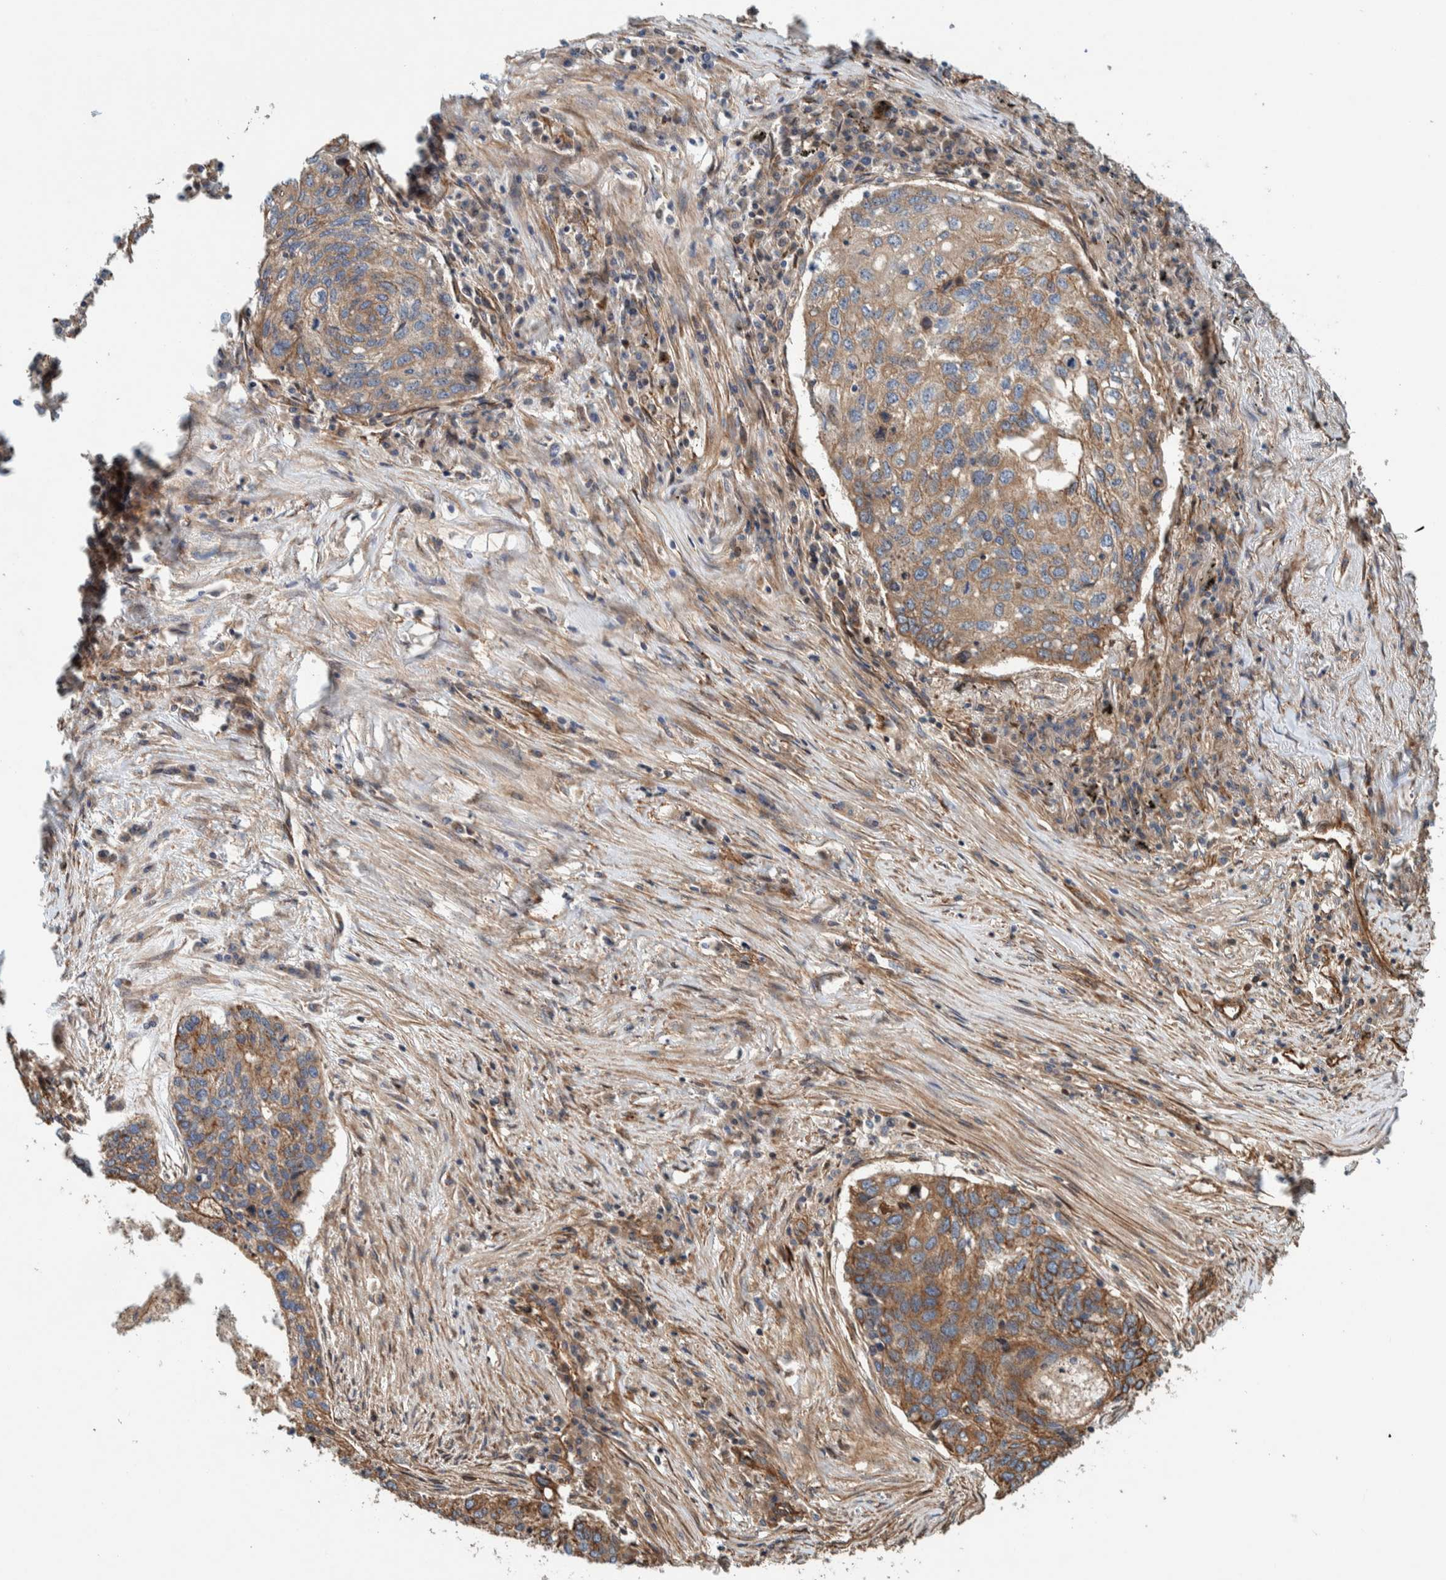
{"staining": {"intensity": "weak", "quantity": "25%-75%", "location": "cytoplasmic/membranous"}, "tissue": "lung cancer", "cell_type": "Tumor cells", "image_type": "cancer", "snomed": [{"axis": "morphology", "description": "Squamous cell carcinoma, NOS"}, {"axis": "topography", "description": "Lung"}], "caption": "Lung cancer tissue reveals weak cytoplasmic/membranous expression in approximately 25%-75% of tumor cells", "gene": "PKD1L1", "patient": {"sex": "female", "age": 63}}